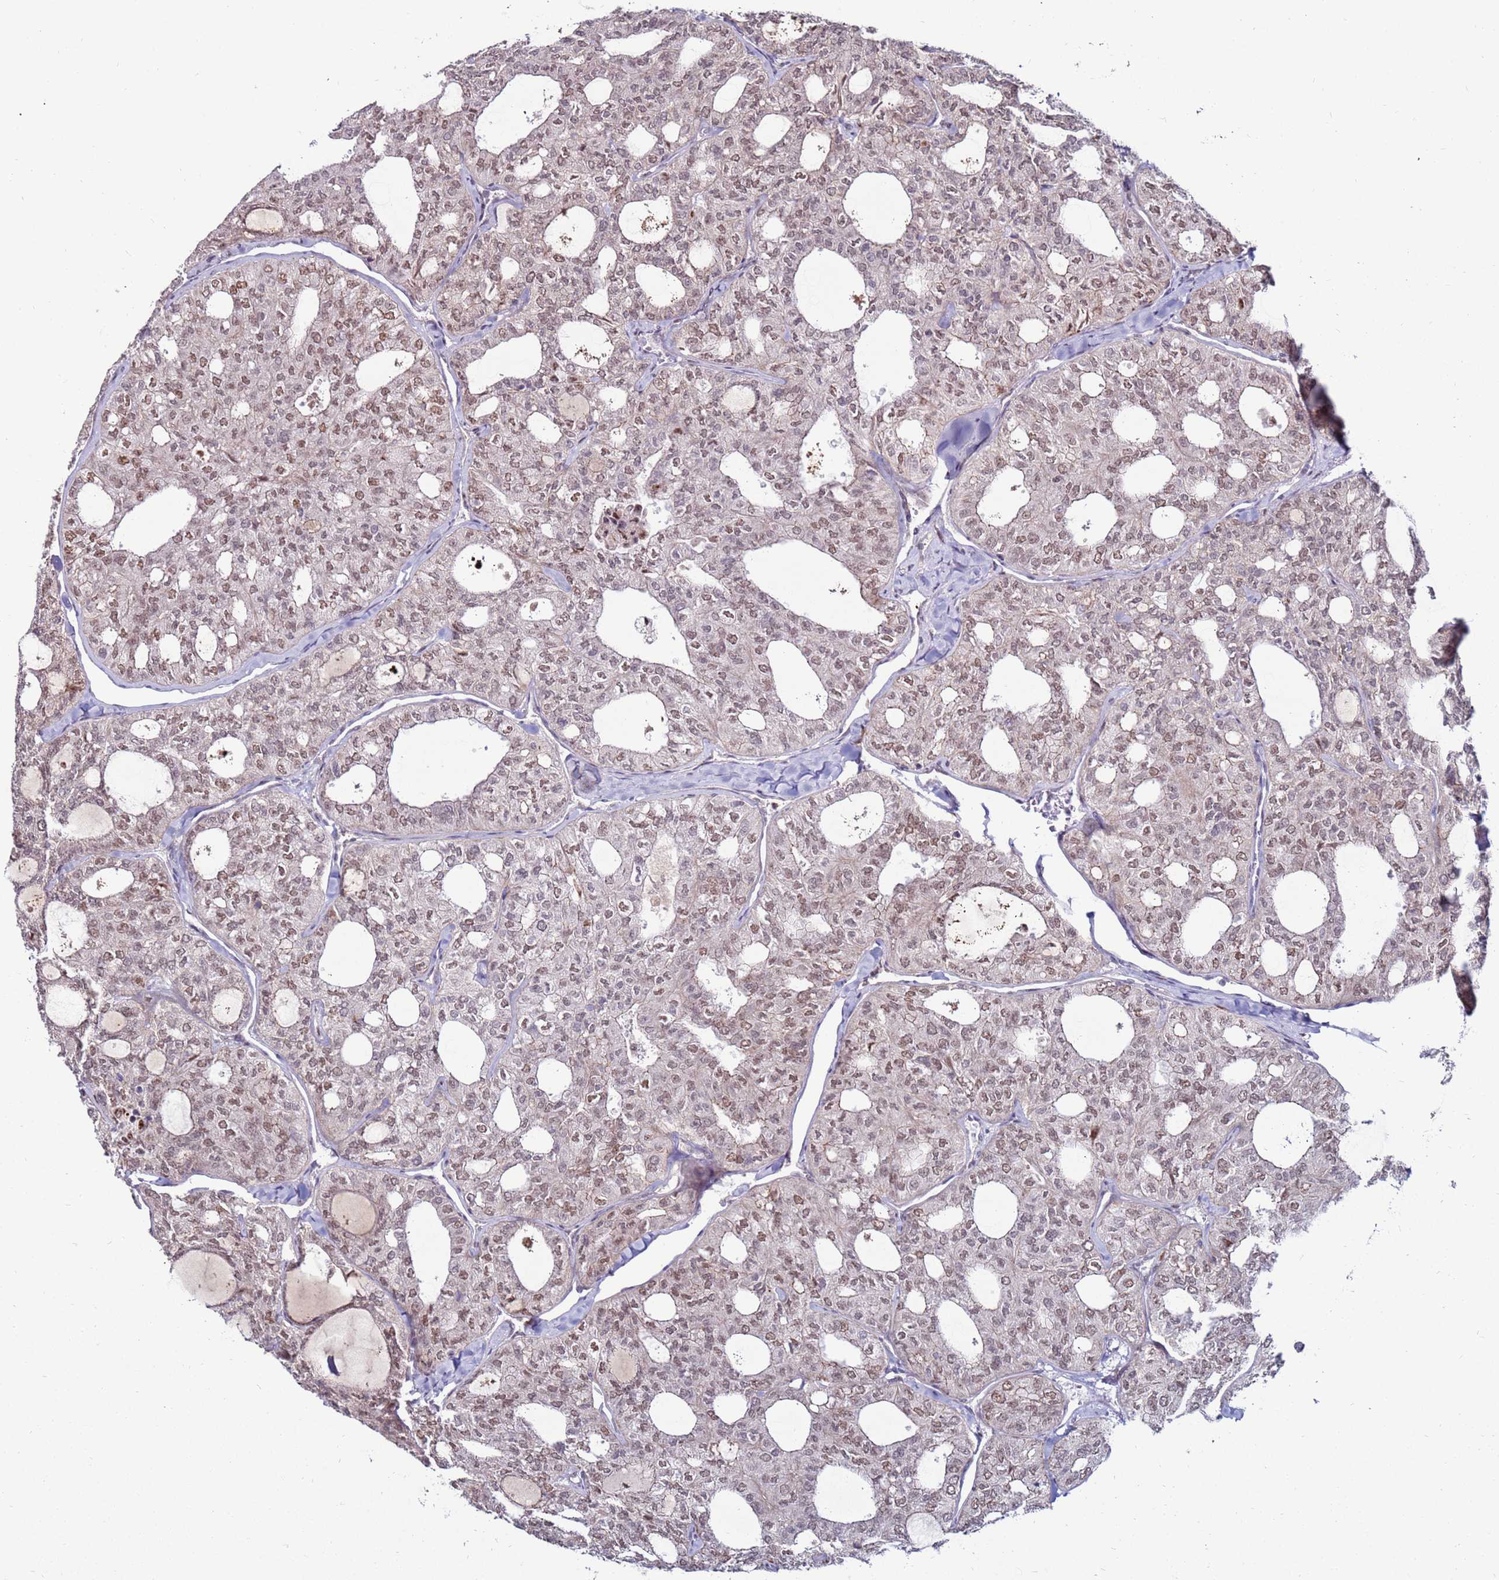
{"staining": {"intensity": "weak", "quantity": ">75%", "location": "nuclear"}, "tissue": "thyroid cancer", "cell_type": "Tumor cells", "image_type": "cancer", "snomed": [{"axis": "morphology", "description": "Follicular adenoma carcinoma, NOS"}, {"axis": "topography", "description": "Thyroid gland"}], "caption": "Weak nuclear positivity for a protein is seen in approximately >75% of tumor cells of thyroid cancer (follicular adenoma carcinoma) using immunohistochemistry (IHC).", "gene": "KPNA4", "patient": {"sex": "male", "age": 75}}